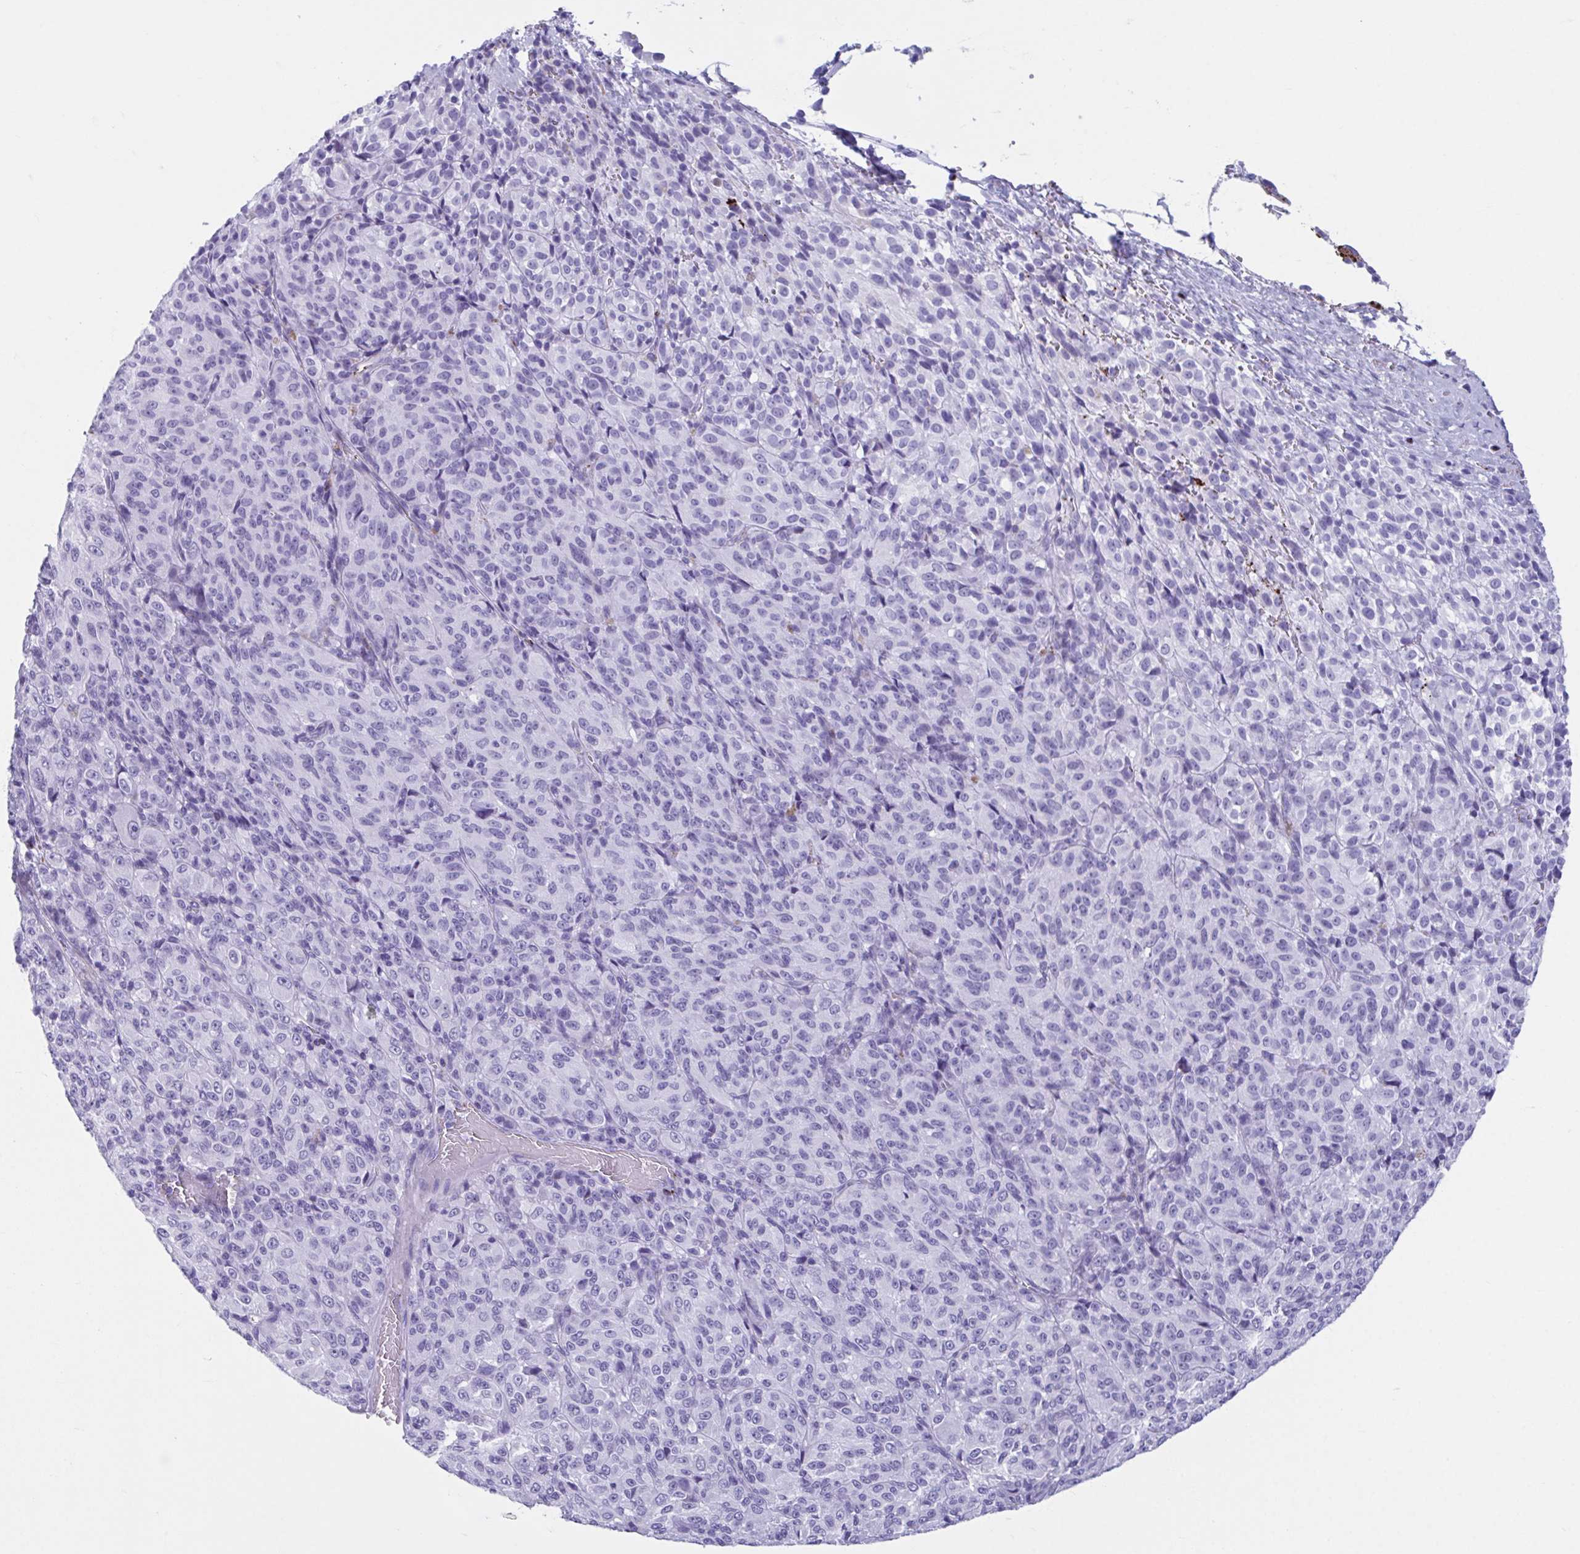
{"staining": {"intensity": "negative", "quantity": "none", "location": "none"}, "tissue": "melanoma", "cell_type": "Tumor cells", "image_type": "cancer", "snomed": [{"axis": "morphology", "description": "Malignant melanoma, Metastatic site"}, {"axis": "topography", "description": "Brain"}], "caption": "A high-resolution micrograph shows immunohistochemistry (IHC) staining of malignant melanoma (metastatic site), which shows no significant expression in tumor cells.", "gene": "TCEAL3", "patient": {"sex": "female", "age": 56}}